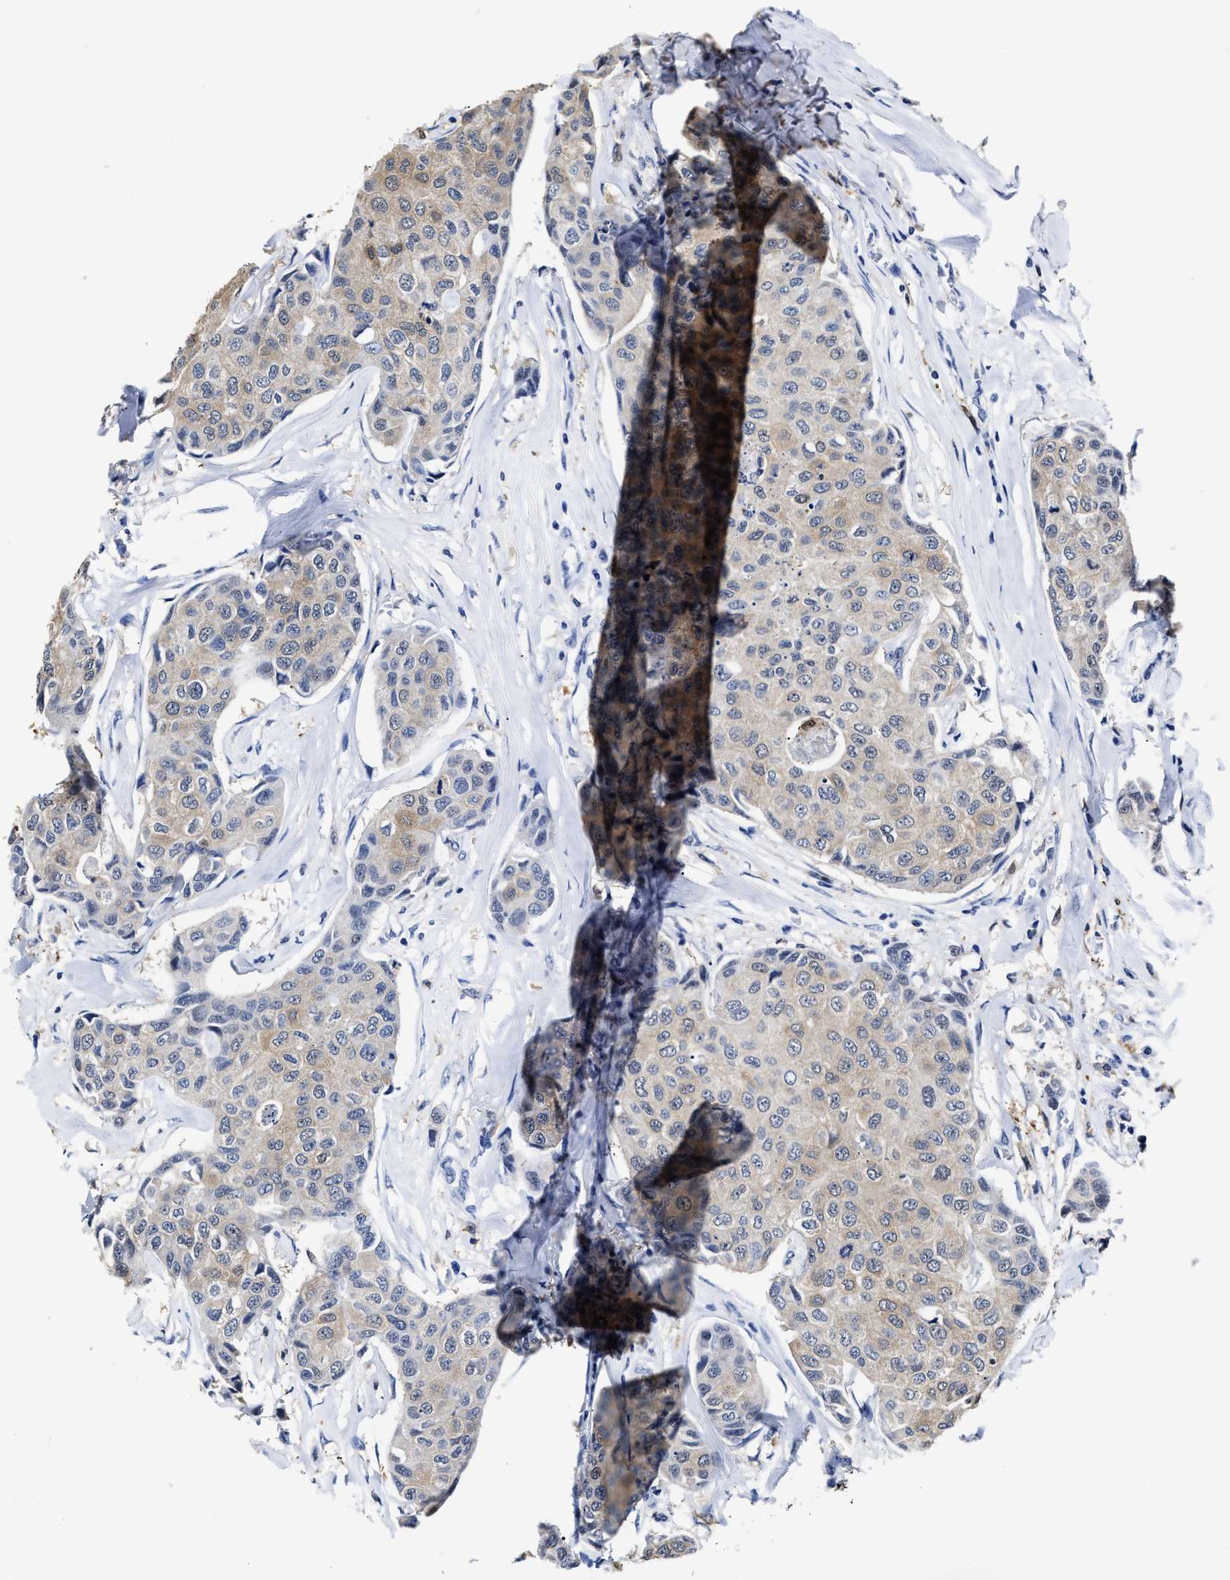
{"staining": {"intensity": "moderate", "quantity": "25%-75%", "location": "cytoplasmic/membranous"}, "tissue": "breast cancer", "cell_type": "Tumor cells", "image_type": "cancer", "snomed": [{"axis": "morphology", "description": "Duct carcinoma"}, {"axis": "topography", "description": "Breast"}], "caption": "Protein expression analysis of breast cancer (infiltrating ductal carcinoma) demonstrates moderate cytoplasmic/membranous positivity in approximately 25%-75% of tumor cells. The protein is shown in brown color, while the nuclei are stained blue.", "gene": "PRPF4B", "patient": {"sex": "female", "age": 80}}